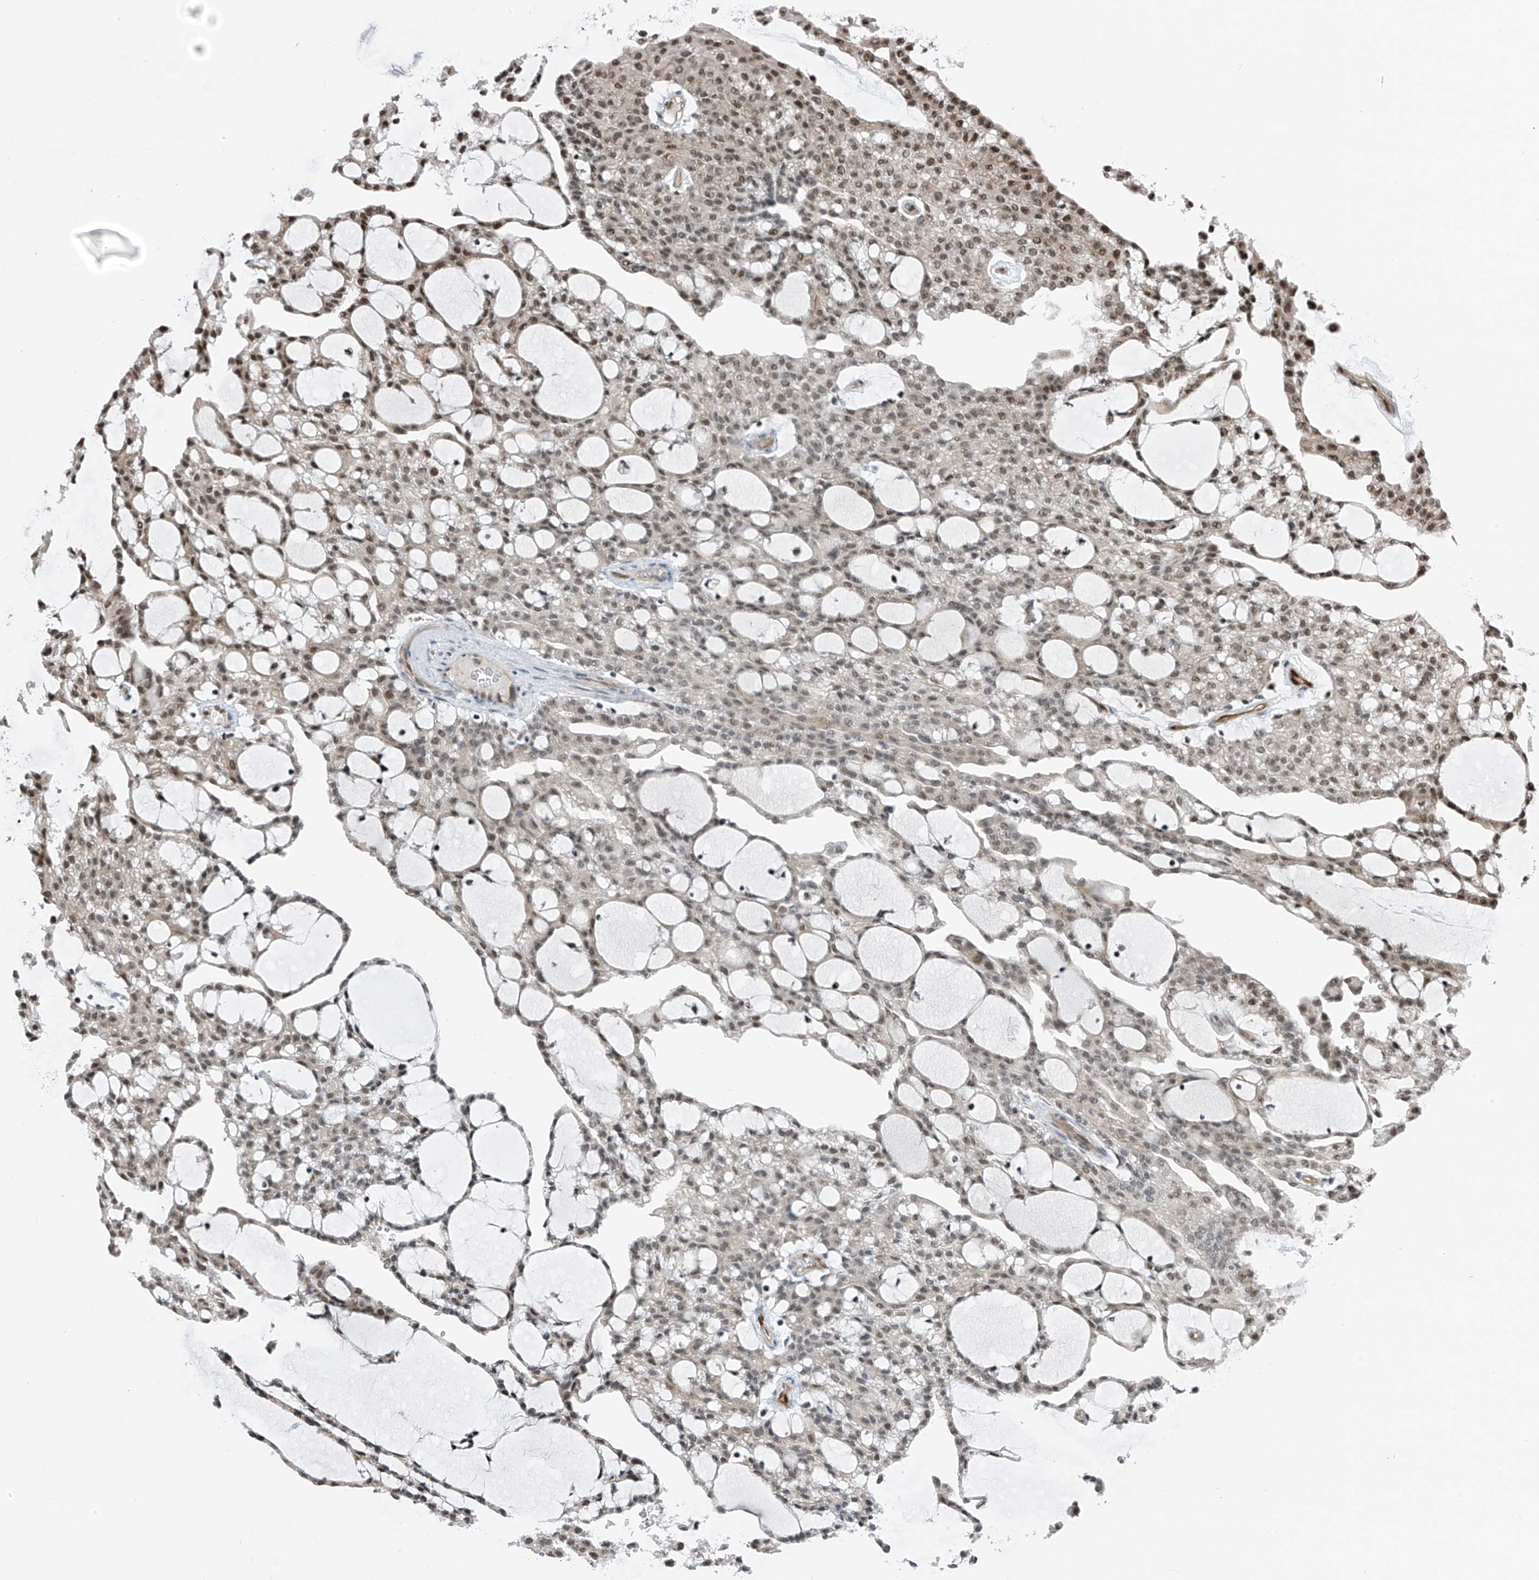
{"staining": {"intensity": "moderate", "quantity": "25%-75%", "location": "nuclear"}, "tissue": "renal cancer", "cell_type": "Tumor cells", "image_type": "cancer", "snomed": [{"axis": "morphology", "description": "Adenocarcinoma, NOS"}, {"axis": "topography", "description": "Kidney"}], "caption": "IHC (DAB) staining of human renal cancer shows moderate nuclear protein staining in about 25%-75% of tumor cells.", "gene": "RBP7", "patient": {"sex": "male", "age": 63}}